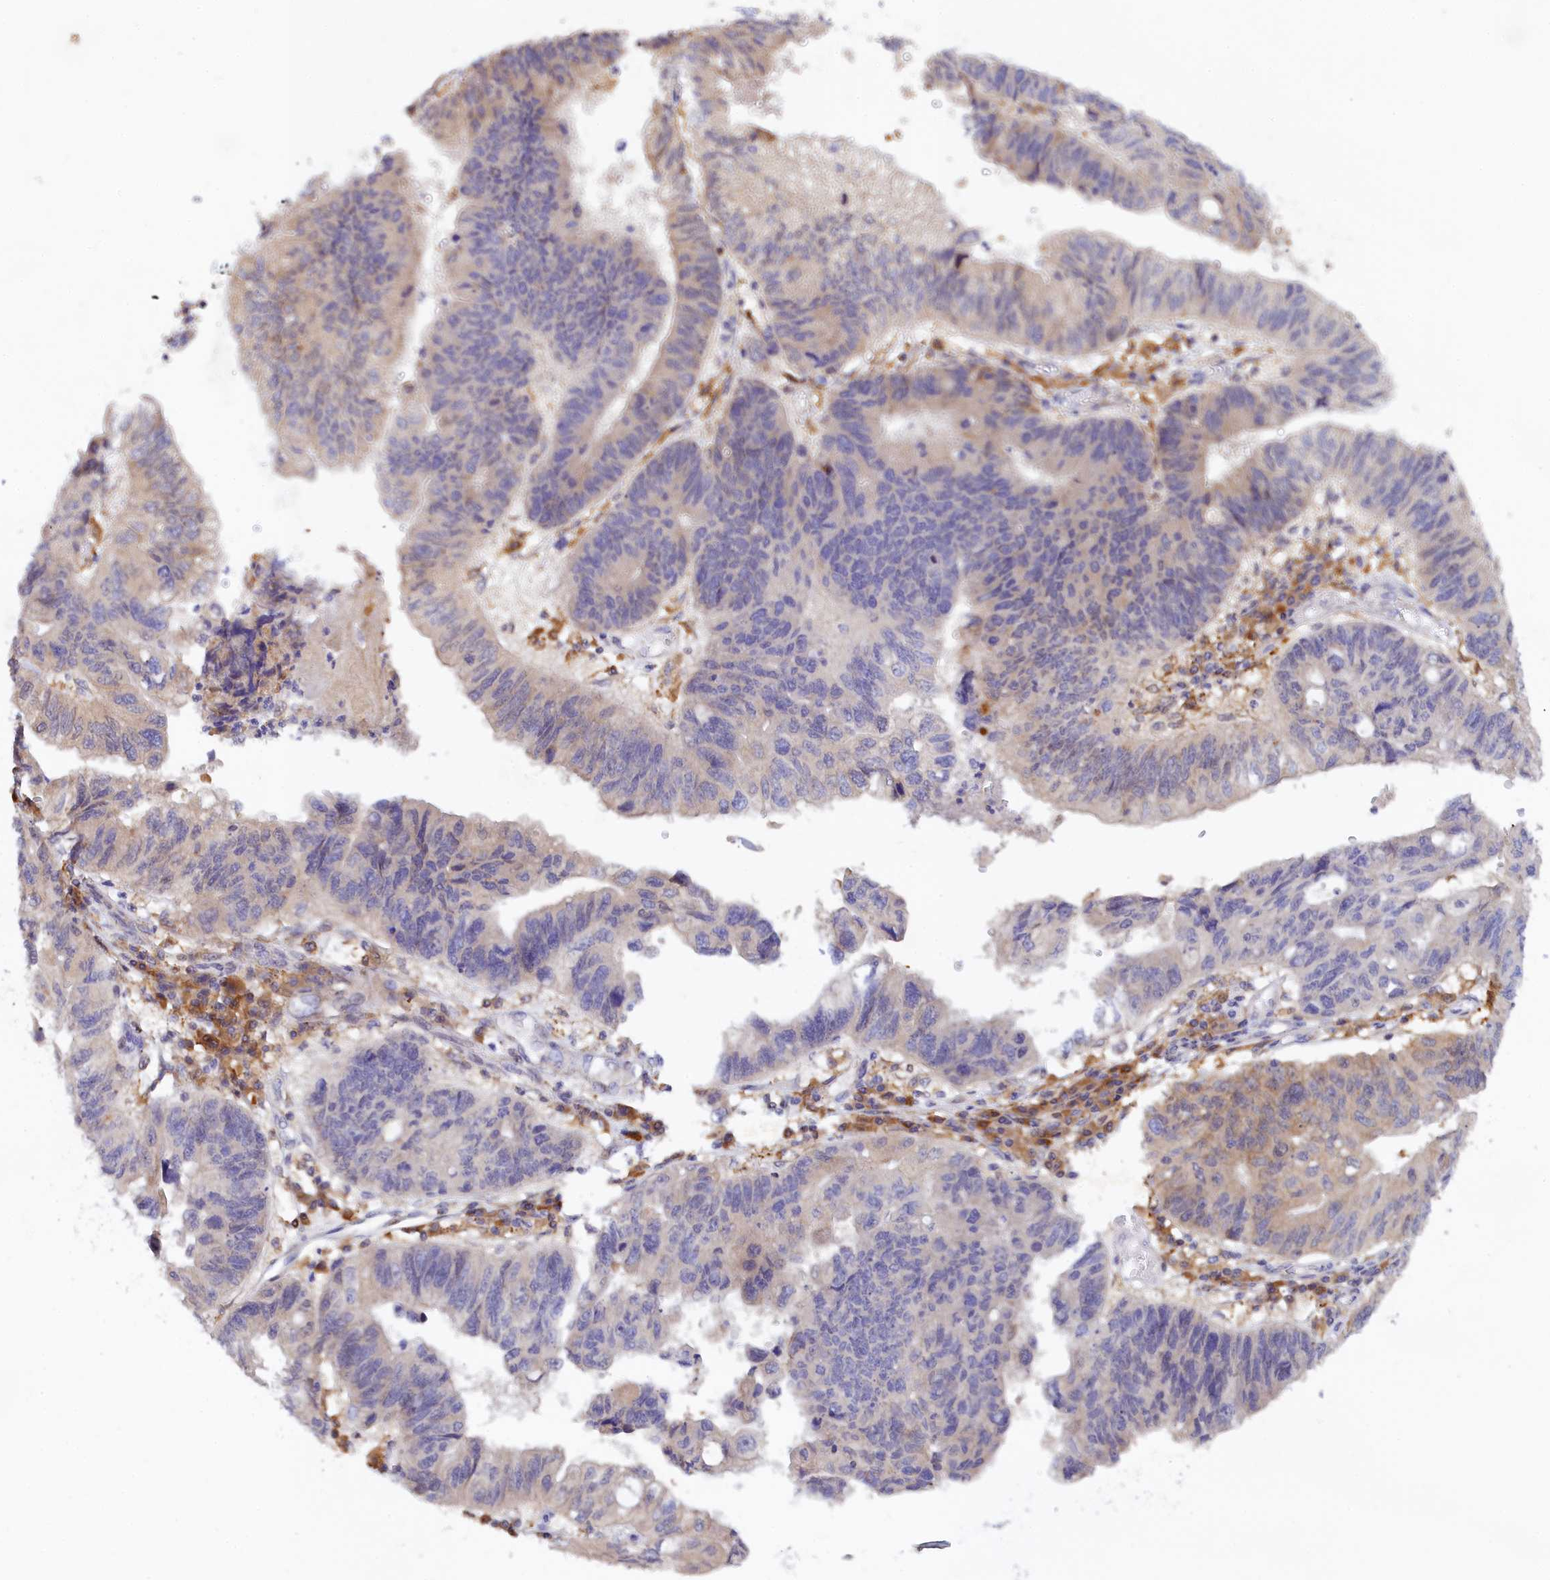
{"staining": {"intensity": "negative", "quantity": "none", "location": "none"}, "tissue": "stomach cancer", "cell_type": "Tumor cells", "image_type": "cancer", "snomed": [{"axis": "morphology", "description": "Adenocarcinoma, NOS"}, {"axis": "topography", "description": "Stomach"}], "caption": "Tumor cells are negative for brown protein staining in stomach cancer (adenocarcinoma).", "gene": "SPATA5L1", "patient": {"sex": "male", "age": 59}}